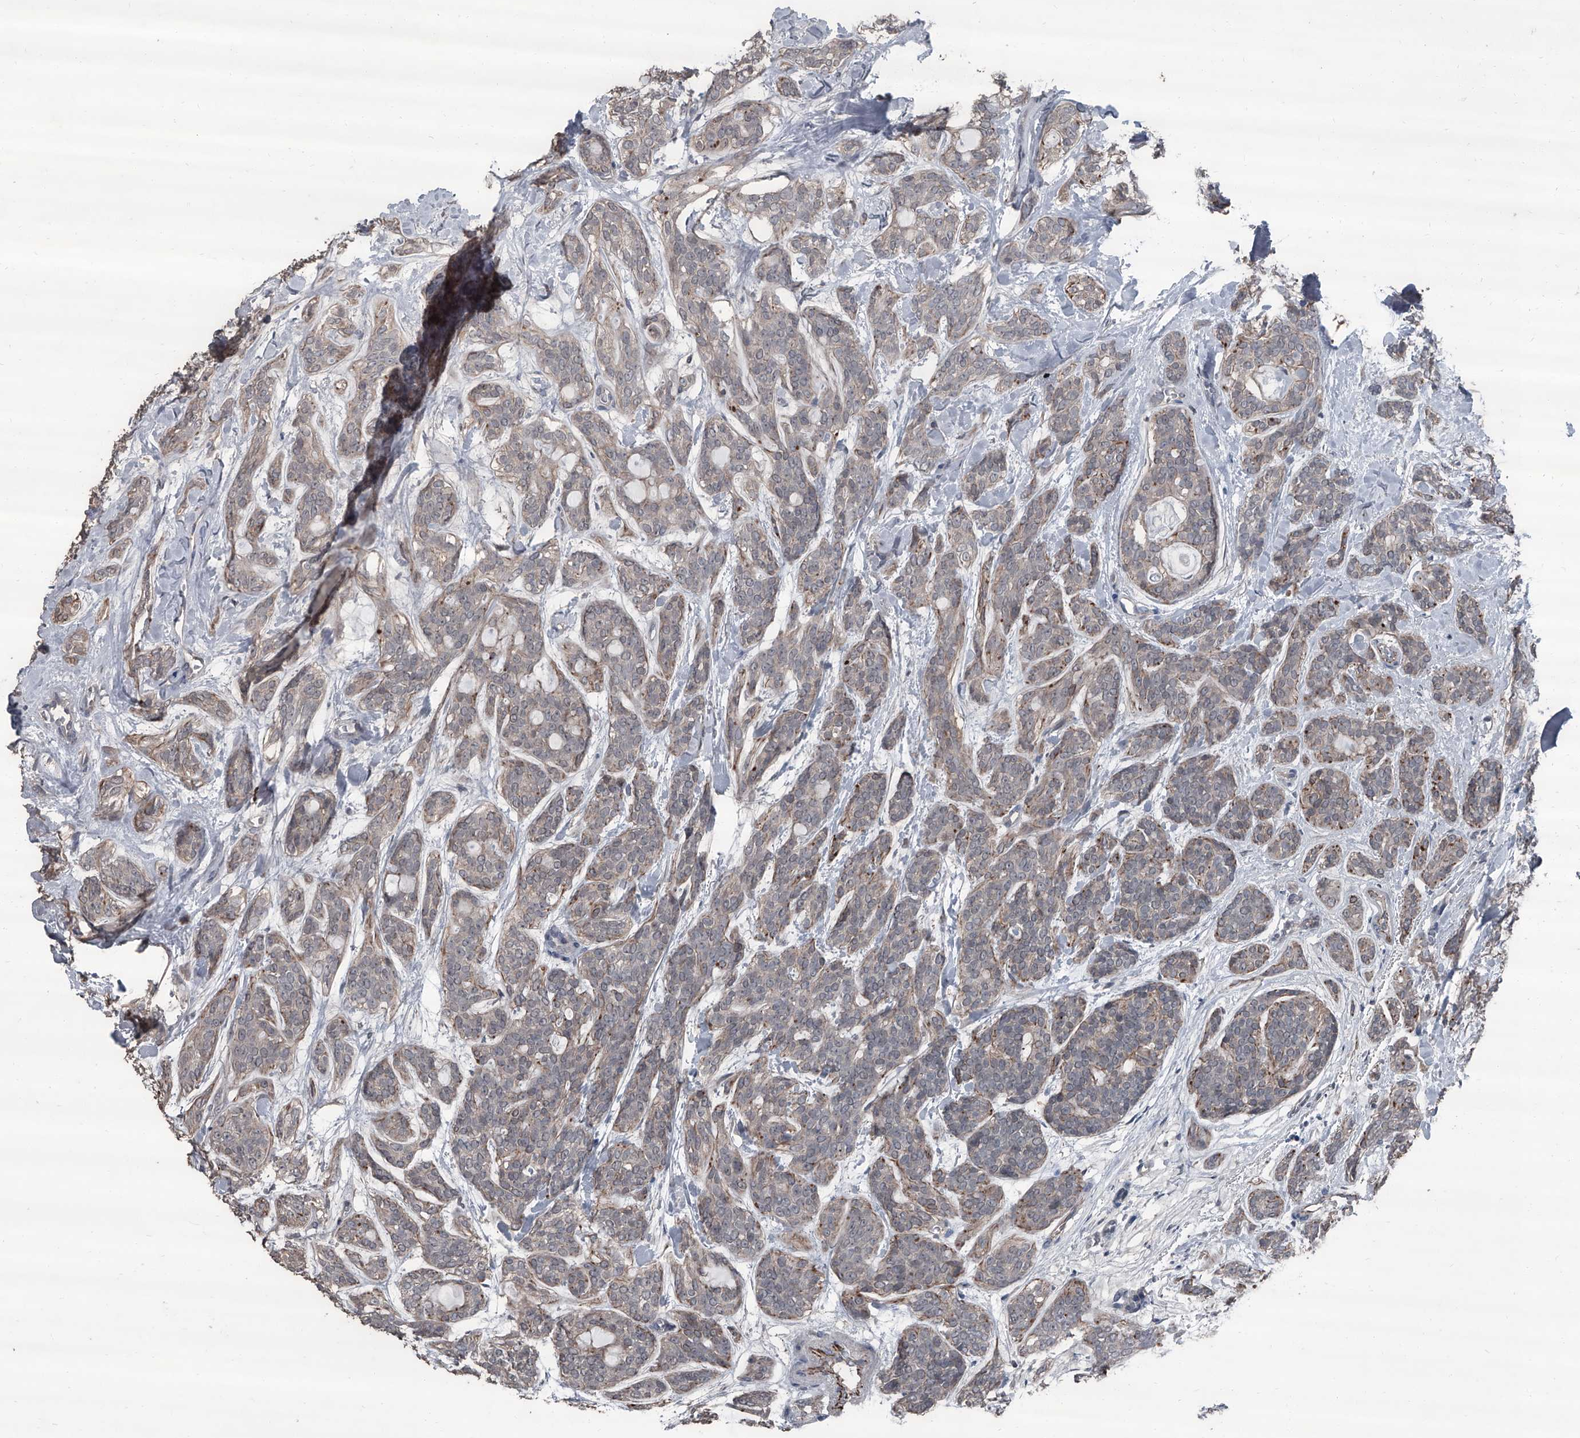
{"staining": {"intensity": "weak", "quantity": "<25%", "location": "cytoplasmic/membranous"}, "tissue": "head and neck cancer", "cell_type": "Tumor cells", "image_type": "cancer", "snomed": [{"axis": "morphology", "description": "Adenocarcinoma, NOS"}, {"axis": "topography", "description": "Head-Neck"}], "caption": "A high-resolution histopathology image shows immunohistochemistry staining of adenocarcinoma (head and neck), which demonstrates no significant positivity in tumor cells.", "gene": "OARD1", "patient": {"sex": "male", "age": 66}}